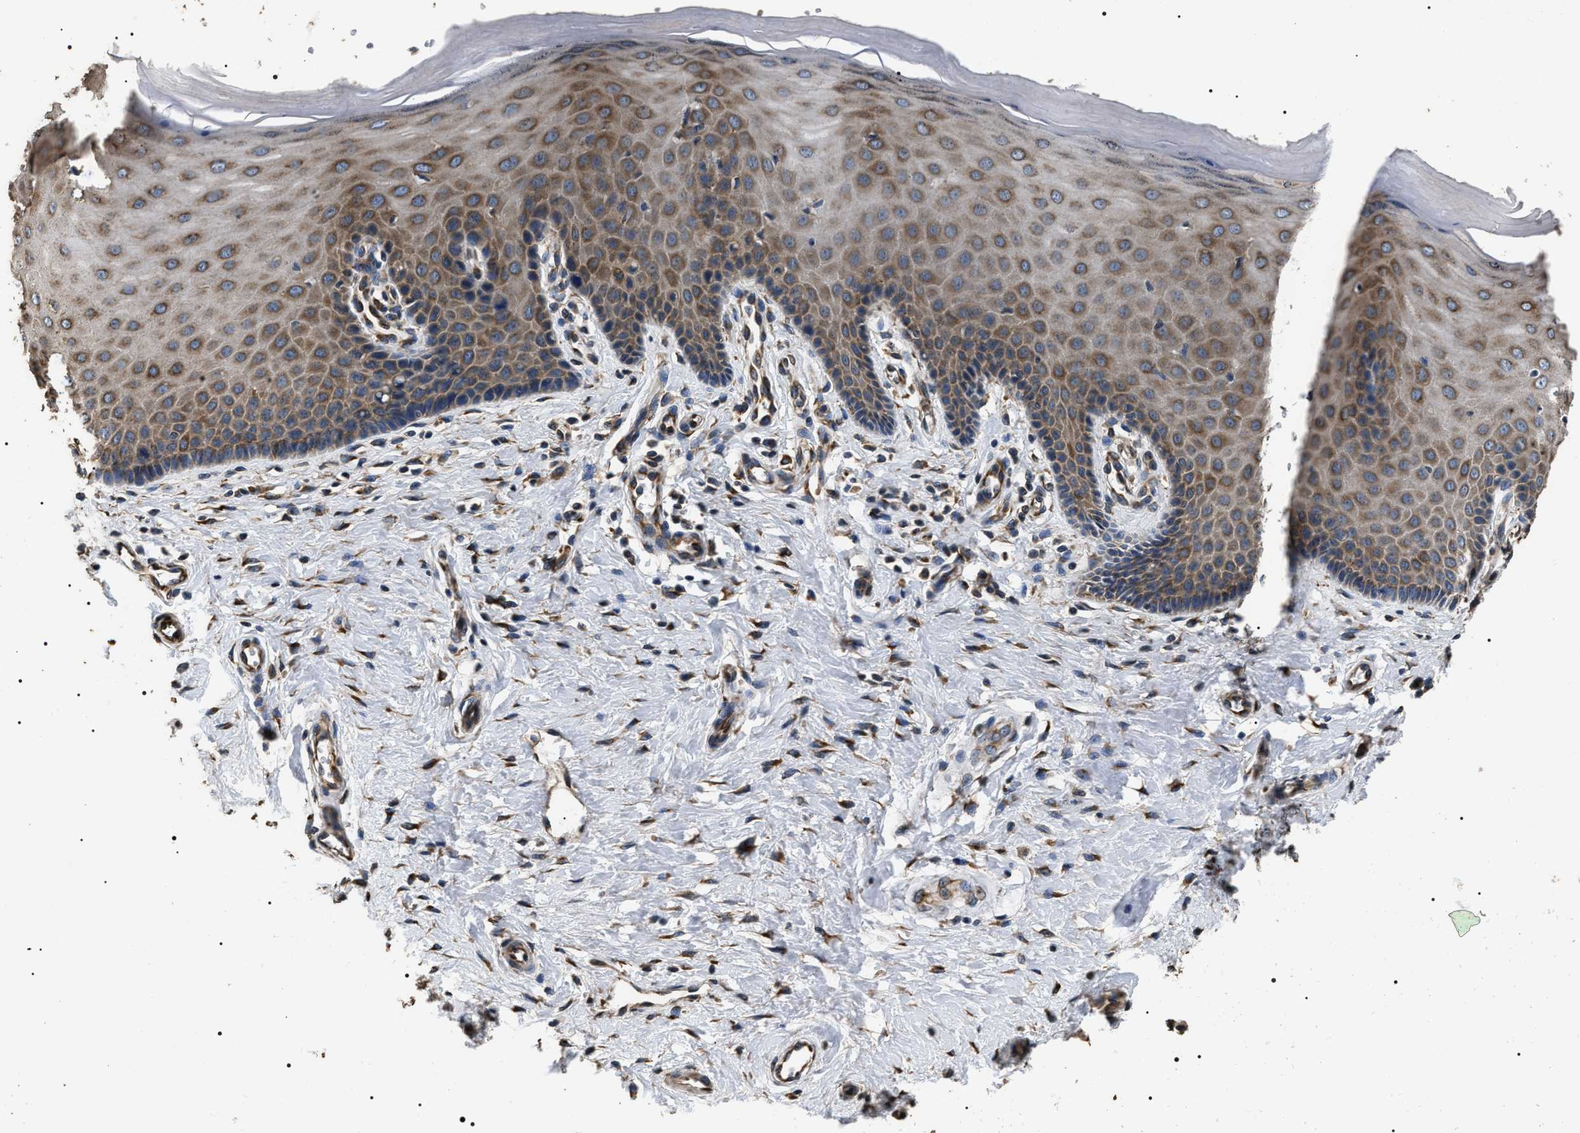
{"staining": {"intensity": "moderate", "quantity": ">75%", "location": "cytoplasmic/membranous"}, "tissue": "cervix", "cell_type": "Glandular cells", "image_type": "normal", "snomed": [{"axis": "morphology", "description": "Normal tissue, NOS"}, {"axis": "topography", "description": "Cervix"}], "caption": "Moderate cytoplasmic/membranous expression is identified in approximately >75% of glandular cells in benign cervix.", "gene": "KTN1", "patient": {"sex": "female", "age": 55}}